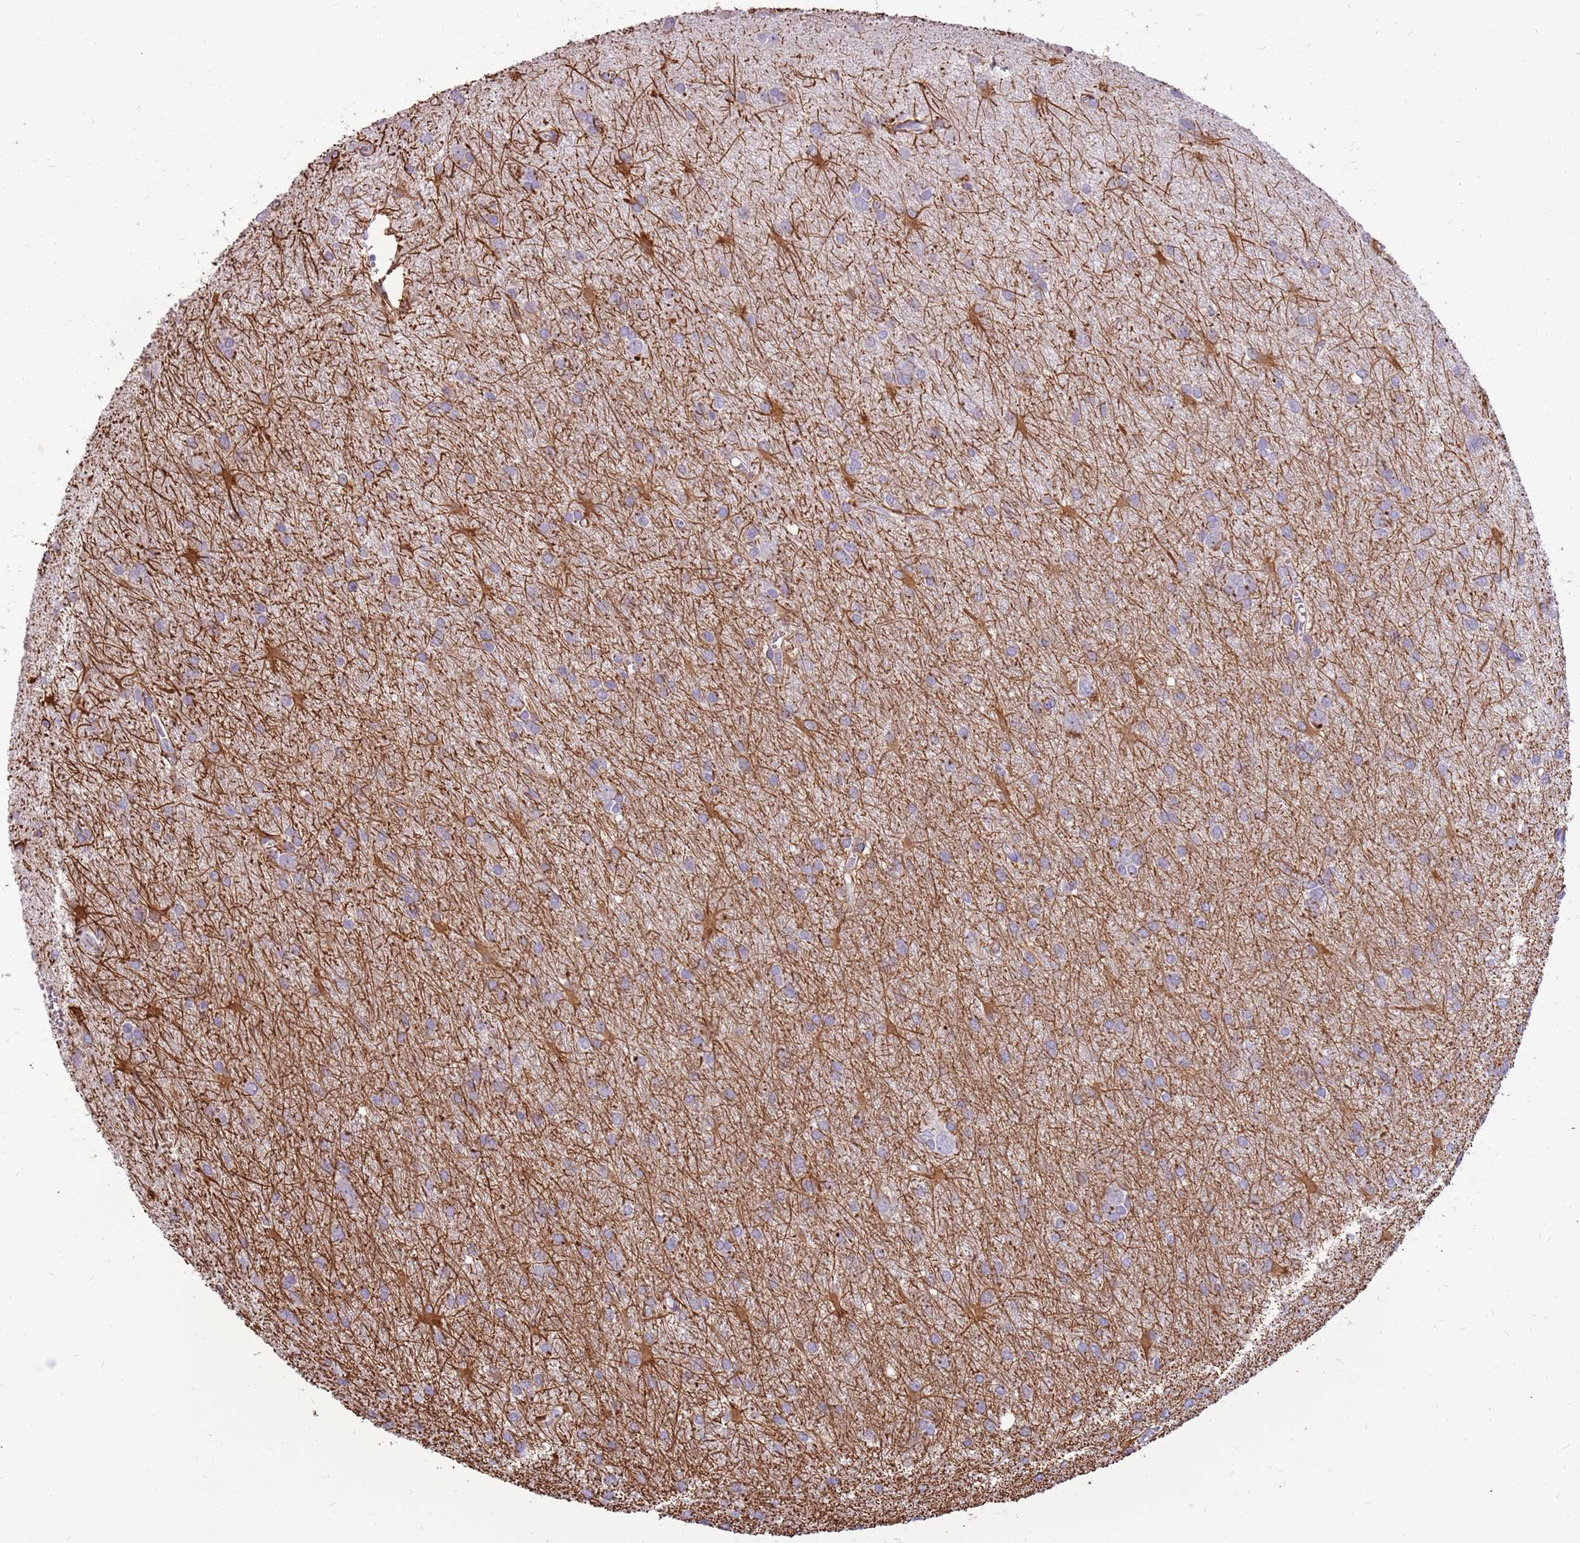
{"staining": {"intensity": "moderate", "quantity": "<25%", "location": "cytoplasmic/membranous"}, "tissue": "glioma", "cell_type": "Tumor cells", "image_type": "cancer", "snomed": [{"axis": "morphology", "description": "Glioma, malignant, High grade"}, {"axis": "topography", "description": "Brain"}], "caption": "High-magnification brightfield microscopy of malignant glioma (high-grade) stained with DAB (brown) and counterstained with hematoxylin (blue). tumor cells exhibit moderate cytoplasmic/membranous staining is present in approximately<25% of cells.", "gene": "PCNX1", "patient": {"sex": "female", "age": 50}}